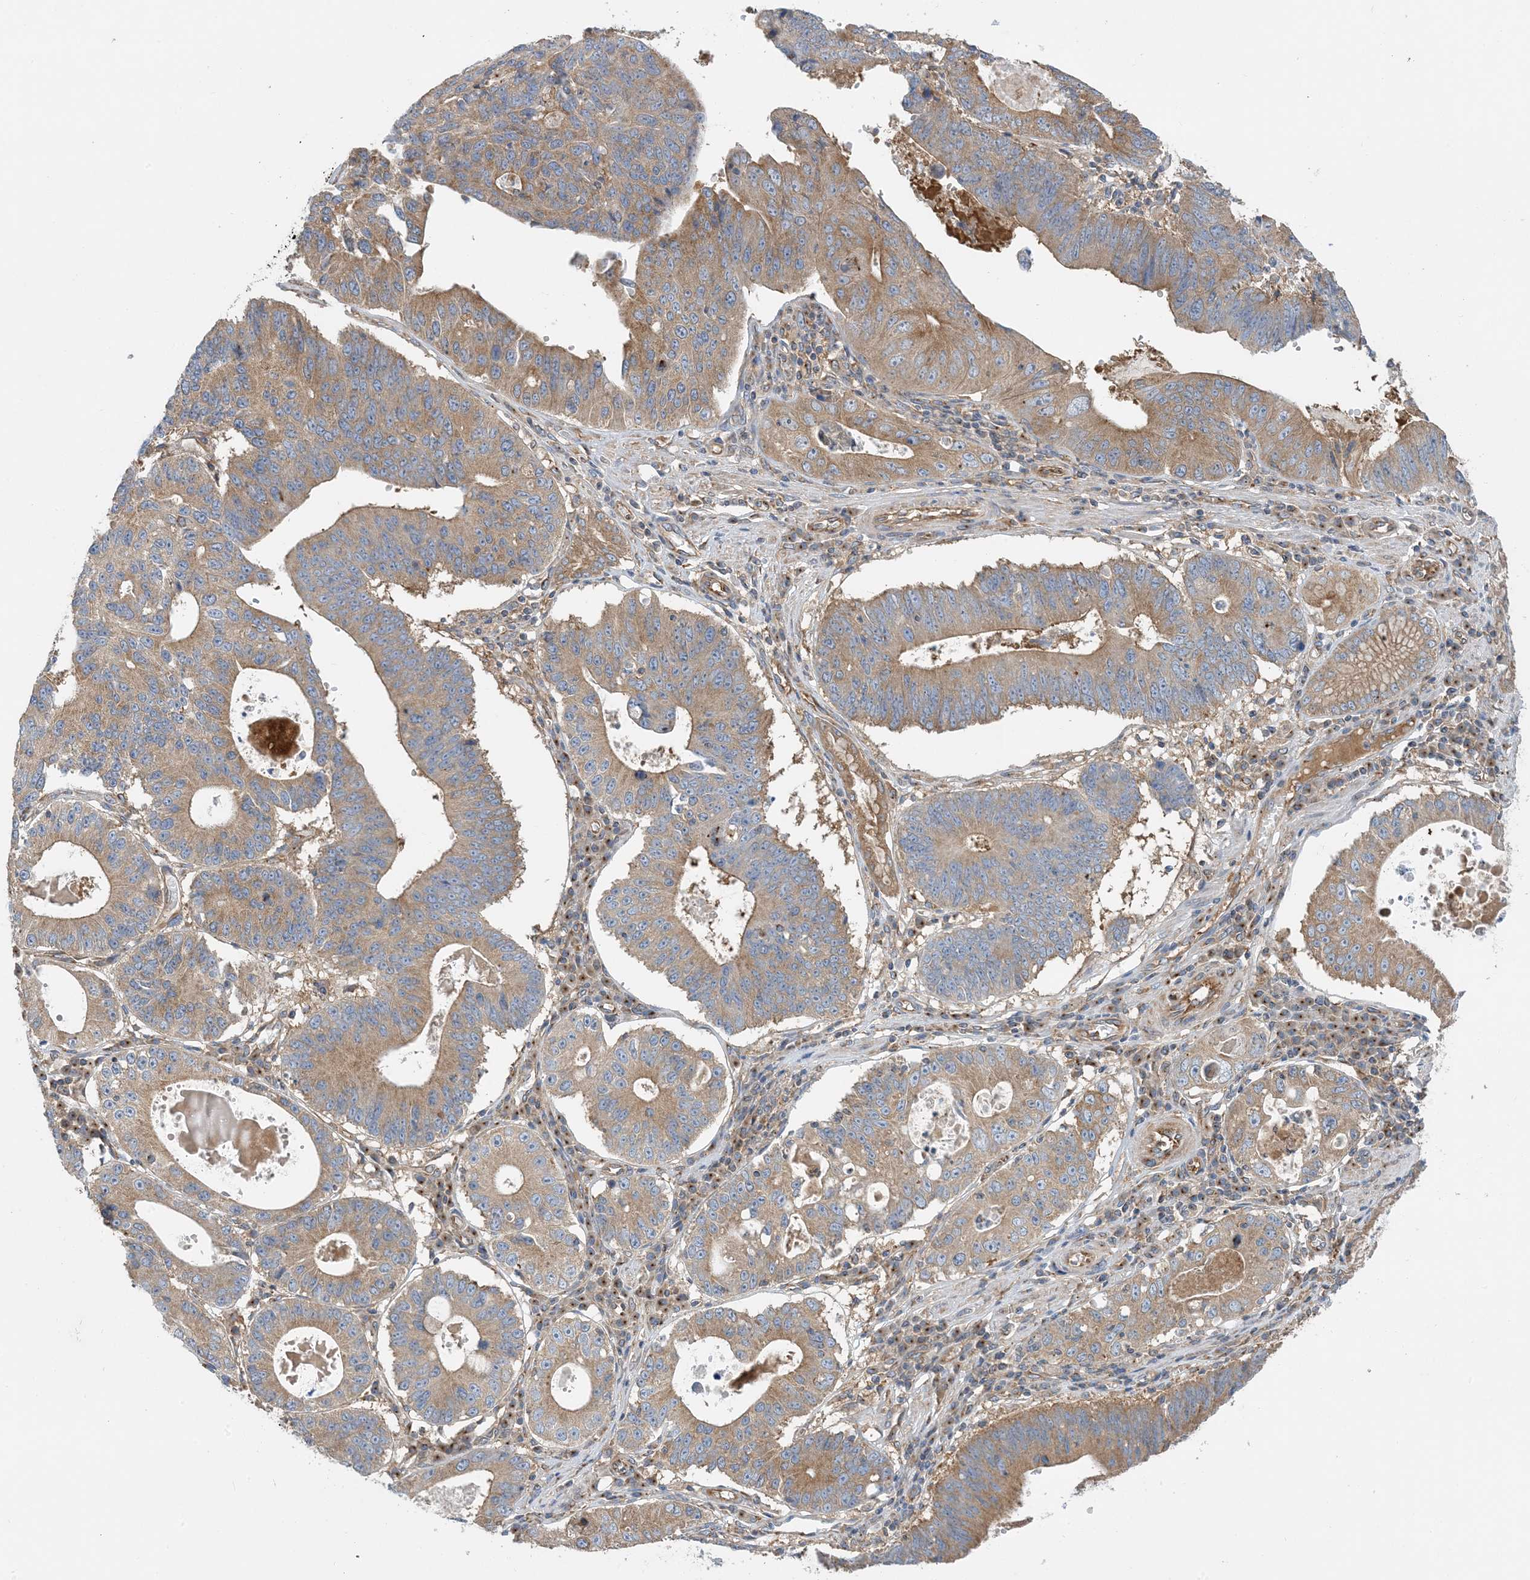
{"staining": {"intensity": "moderate", "quantity": ">75%", "location": "cytoplasmic/membranous"}, "tissue": "stomach cancer", "cell_type": "Tumor cells", "image_type": "cancer", "snomed": [{"axis": "morphology", "description": "Adenocarcinoma, NOS"}, {"axis": "topography", "description": "Stomach"}], "caption": "Immunohistochemical staining of stomach cancer (adenocarcinoma) demonstrates moderate cytoplasmic/membranous protein expression in about >75% of tumor cells.", "gene": "SIDT1", "patient": {"sex": "male", "age": 59}}